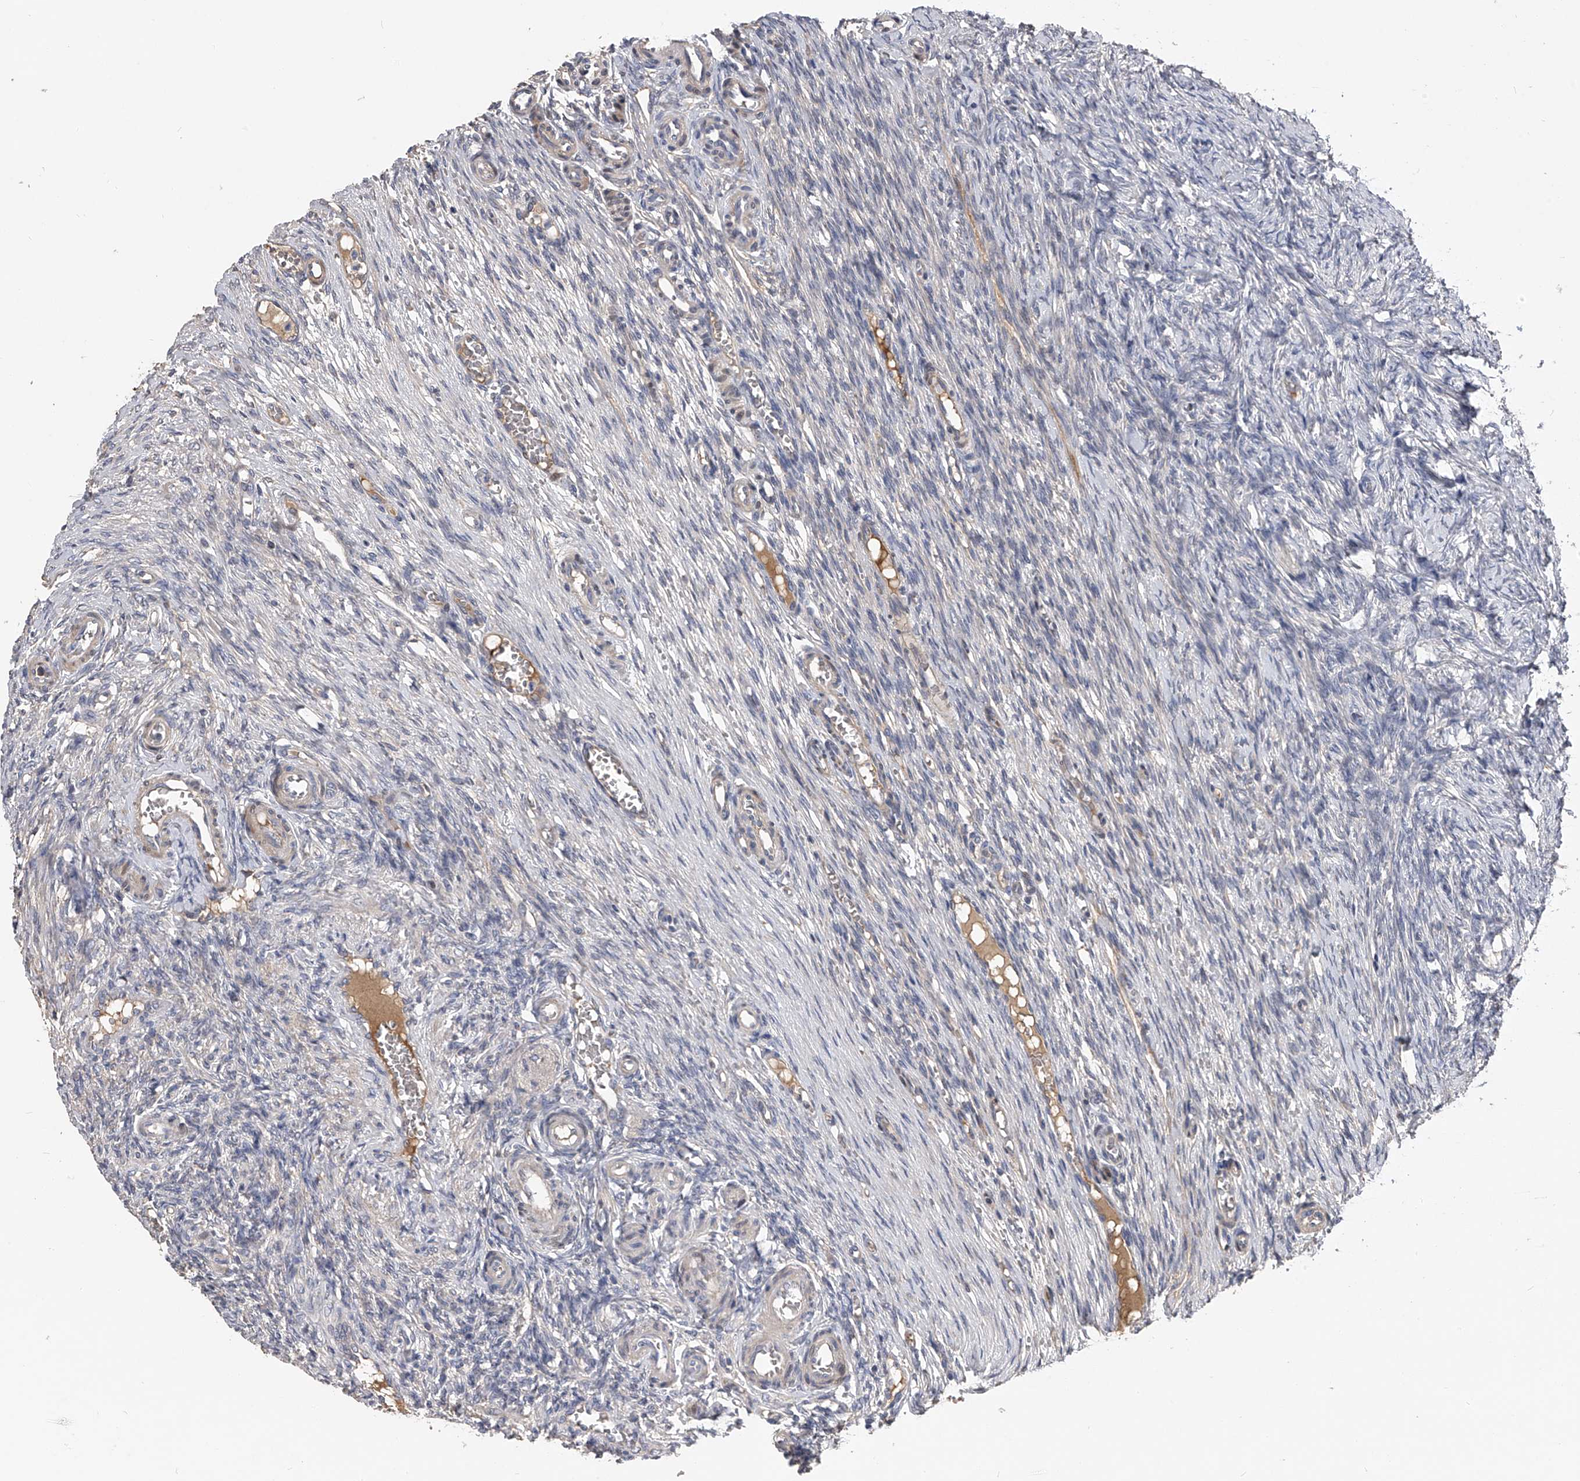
{"staining": {"intensity": "negative", "quantity": "none", "location": "none"}, "tissue": "ovary", "cell_type": "Ovarian stroma cells", "image_type": "normal", "snomed": [{"axis": "morphology", "description": "Adenocarcinoma, NOS"}, {"axis": "topography", "description": "Endometrium"}], "caption": "Immunohistochemistry micrograph of unremarkable ovary stained for a protein (brown), which shows no expression in ovarian stroma cells. (Stains: DAB immunohistochemistry with hematoxylin counter stain, Microscopy: brightfield microscopy at high magnification).", "gene": "MDN1", "patient": {"sex": "female", "age": 32}}